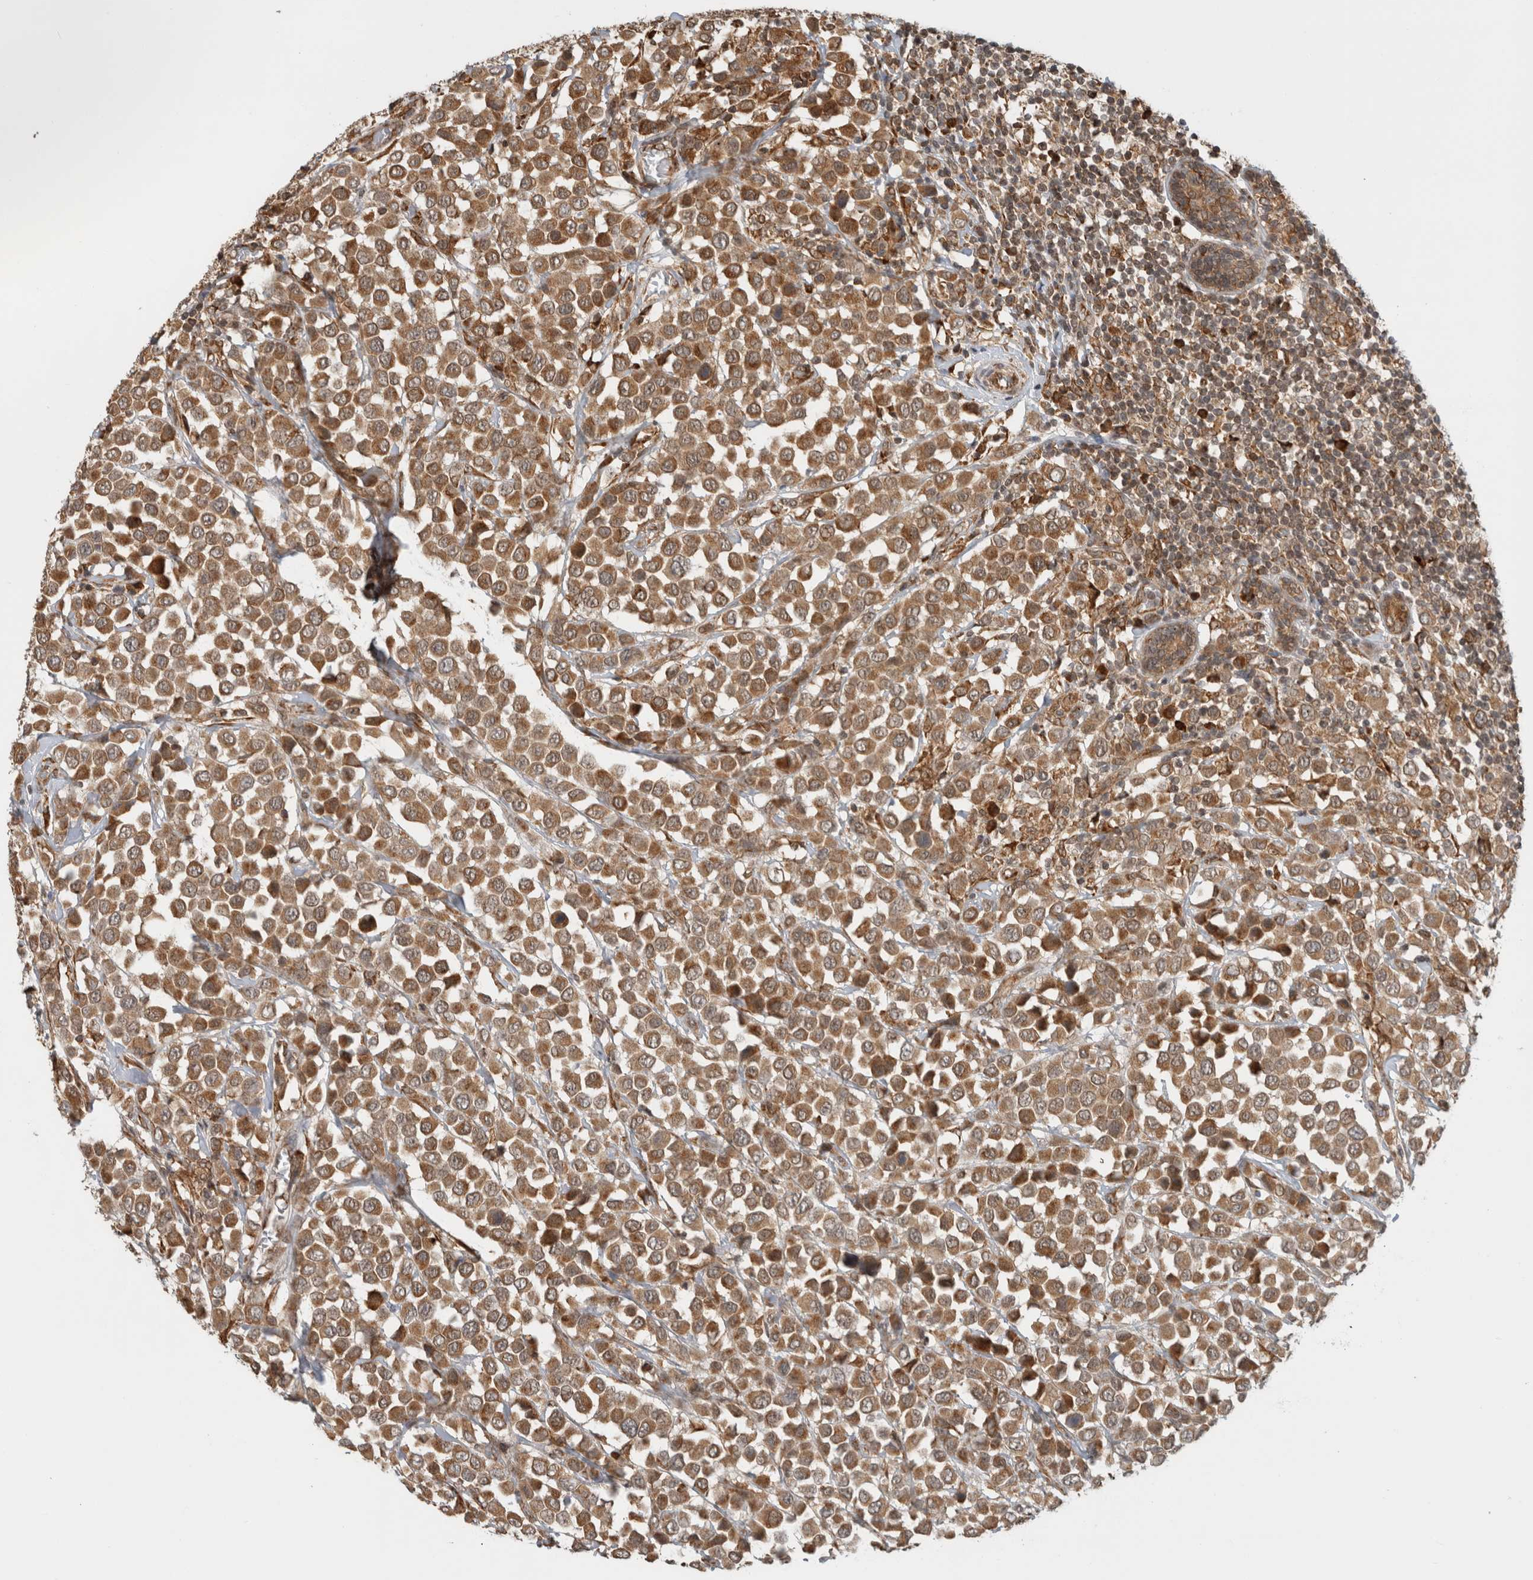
{"staining": {"intensity": "moderate", "quantity": ">75%", "location": "cytoplasmic/membranous"}, "tissue": "breast cancer", "cell_type": "Tumor cells", "image_type": "cancer", "snomed": [{"axis": "morphology", "description": "Duct carcinoma"}, {"axis": "topography", "description": "Breast"}], "caption": "Immunohistochemistry (IHC) (DAB) staining of human breast cancer (infiltrating ductal carcinoma) demonstrates moderate cytoplasmic/membranous protein positivity in about >75% of tumor cells.", "gene": "MS4A7", "patient": {"sex": "female", "age": 61}}